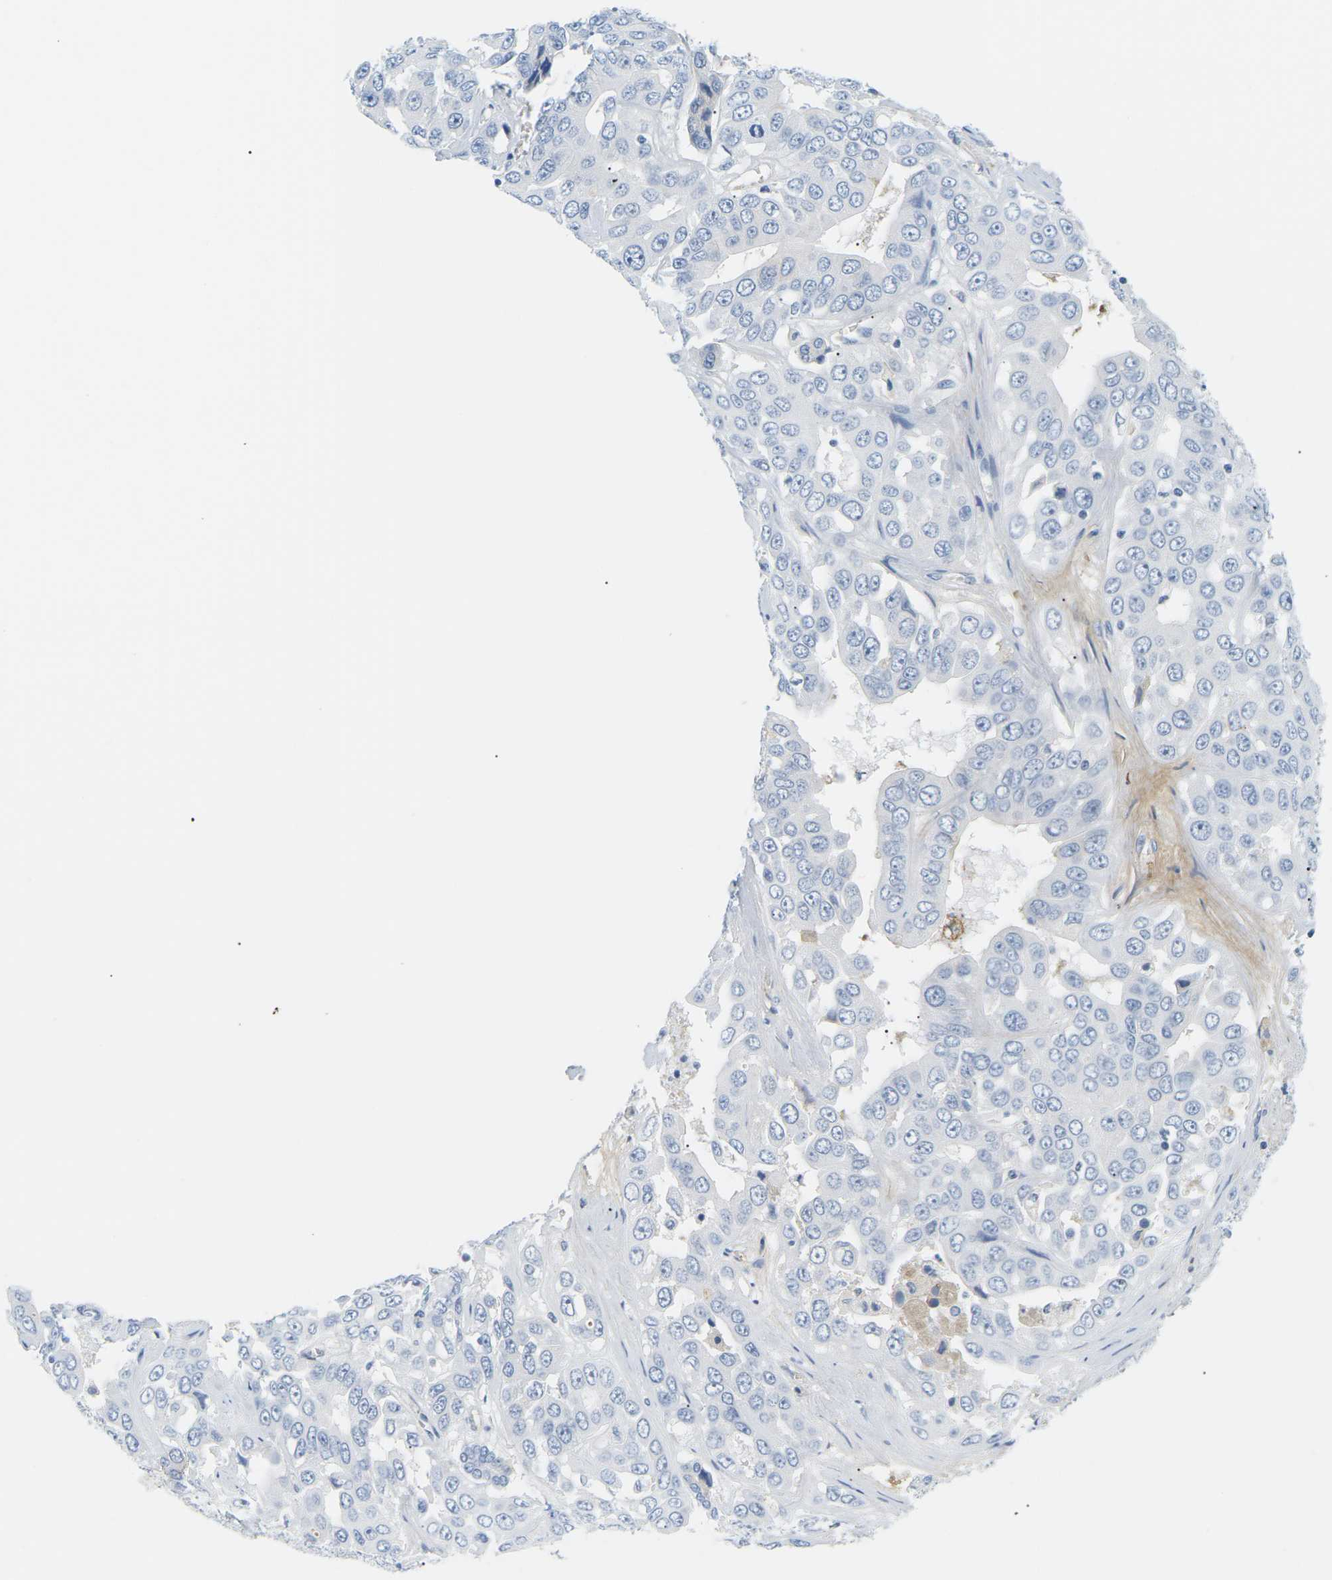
{"staining": {"intensity": "negative", "quantity": "none", "location": "none"}, "tissue": "liver cancer", "cell_type": "Tumor cells", "image_type": "cancer", "snomed": [{"axis": "morphology", "description": "Cholangiocarcinoma"}, {"axis": "topography", "description": "Liver"}], "caption": "Tumor cells are negative for brown protein staining in liver cancer (cholangiocarcinoma).", "gene": "APOB", "patient": {"sex": "female", "age": 52}}